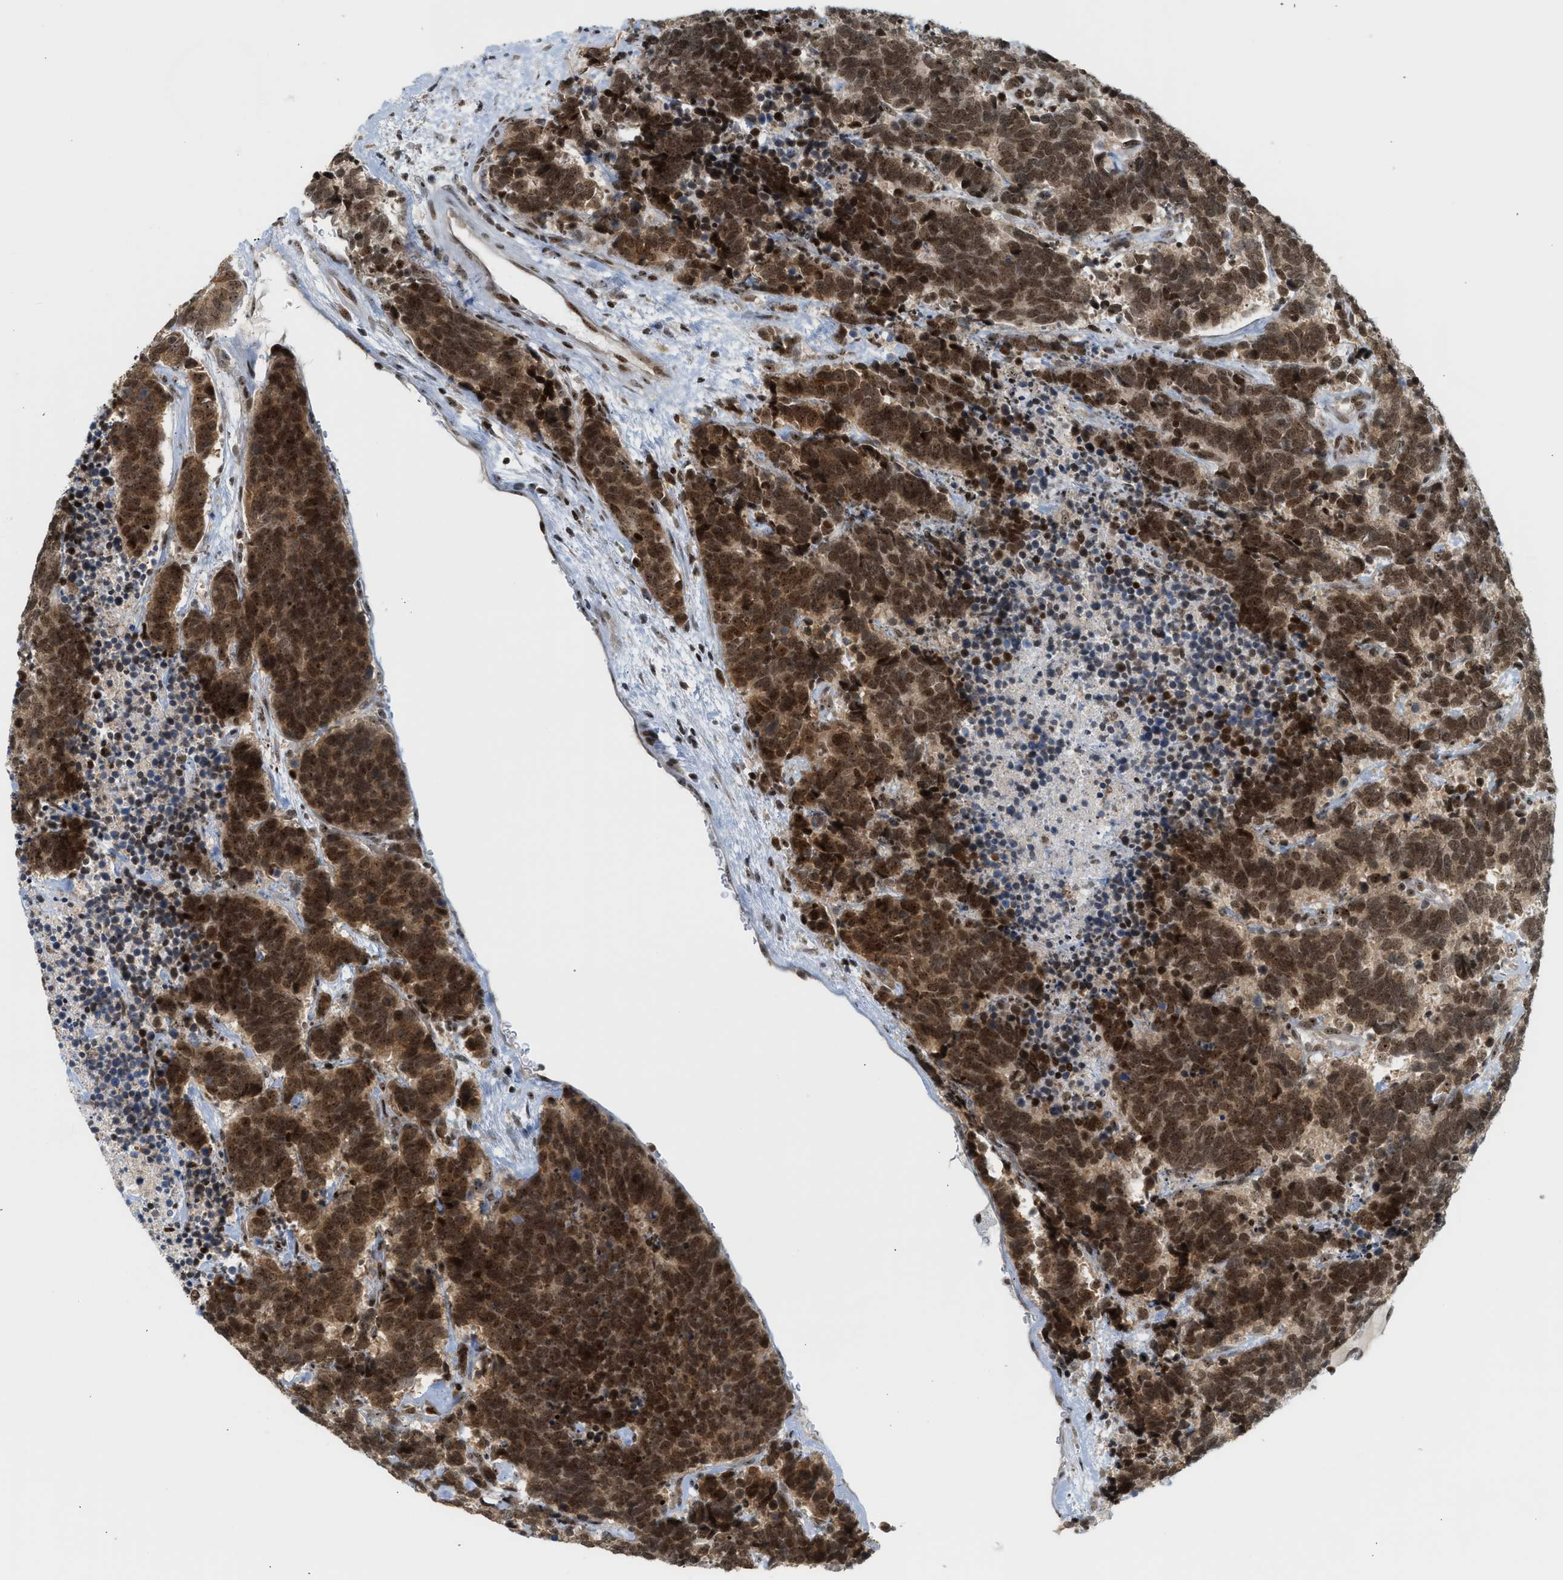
{"staining": {"intensity": "strong", "quantity": ">75%", "location": "nuclear"}, "tissue": "carcinoid", "cell_type": "Tumor cells", "image_type": "cancer", "snomed": [{"axis": "morphology", "description": "Carcinoma, NOS"}, {"axis": "morphology", "description": "Carcinoid, malignant, NOS"}, {"axis": "topography", "description": "Urinary bladder"}], "caption": "Protein positivity by IHC displays strong nuclear expression in about >75% of tumor cells in carcinoid.", "gene": "ZNF22", "patient": {"sex": "male", "age": 57}}